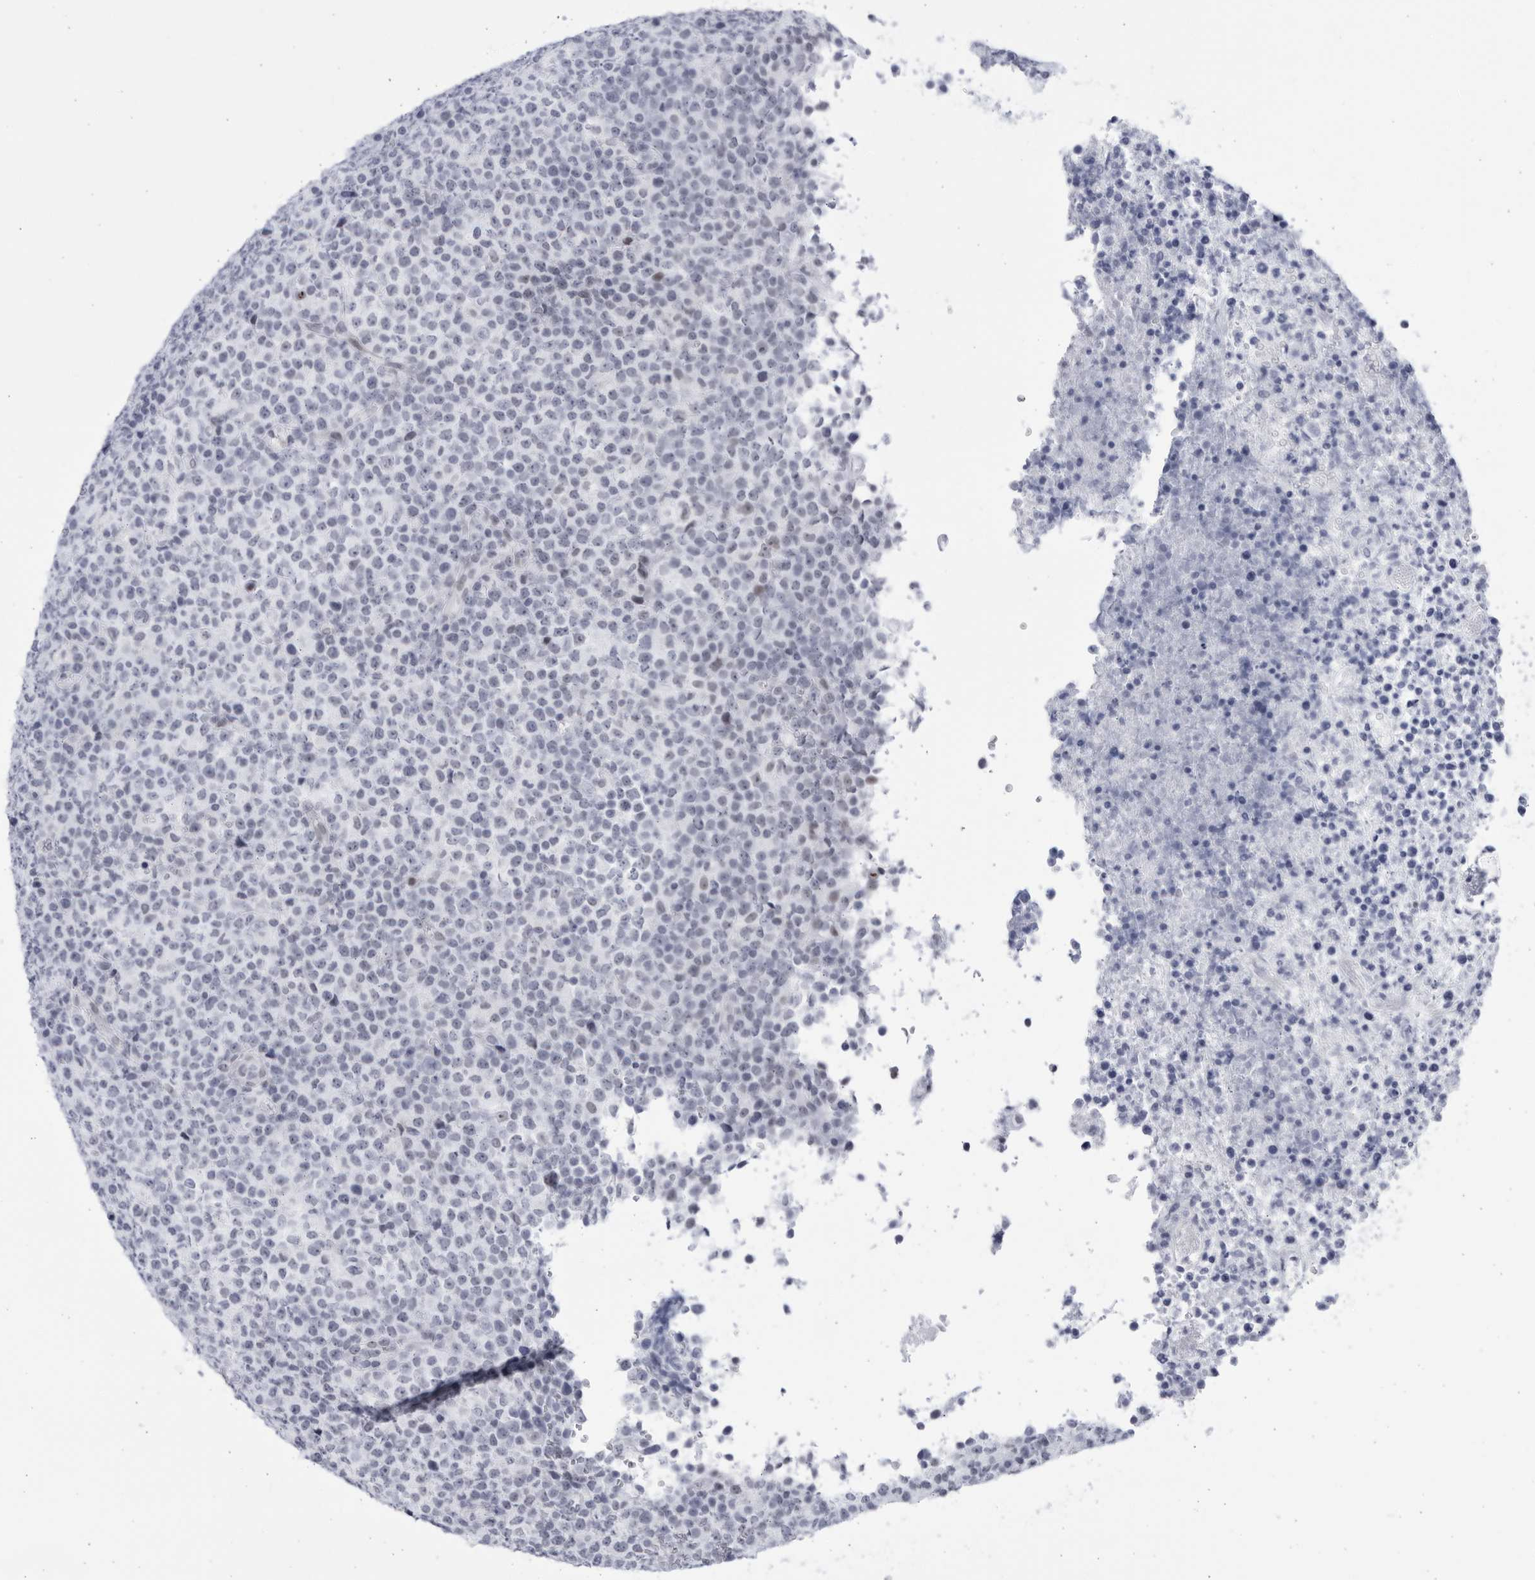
{"staining": {"intensity": "weak", "quantity": "<25%", "location": "nuclear"}, "tissue": "lymphoma", "cell_type": "Tumor cells", "image_type": "cancer", "snomed": [{"axis": "morphology", "description": "Malignant lymphoma, non-Hodgkin's type, High grade"}, {"axis": "topography", "description": "Lymph node"}], "caption": "The micrograph displays no staining of tumor cells in lymphoma.", "gene": "CCDC181", "patient": {"sex": "male", "age": 13}}